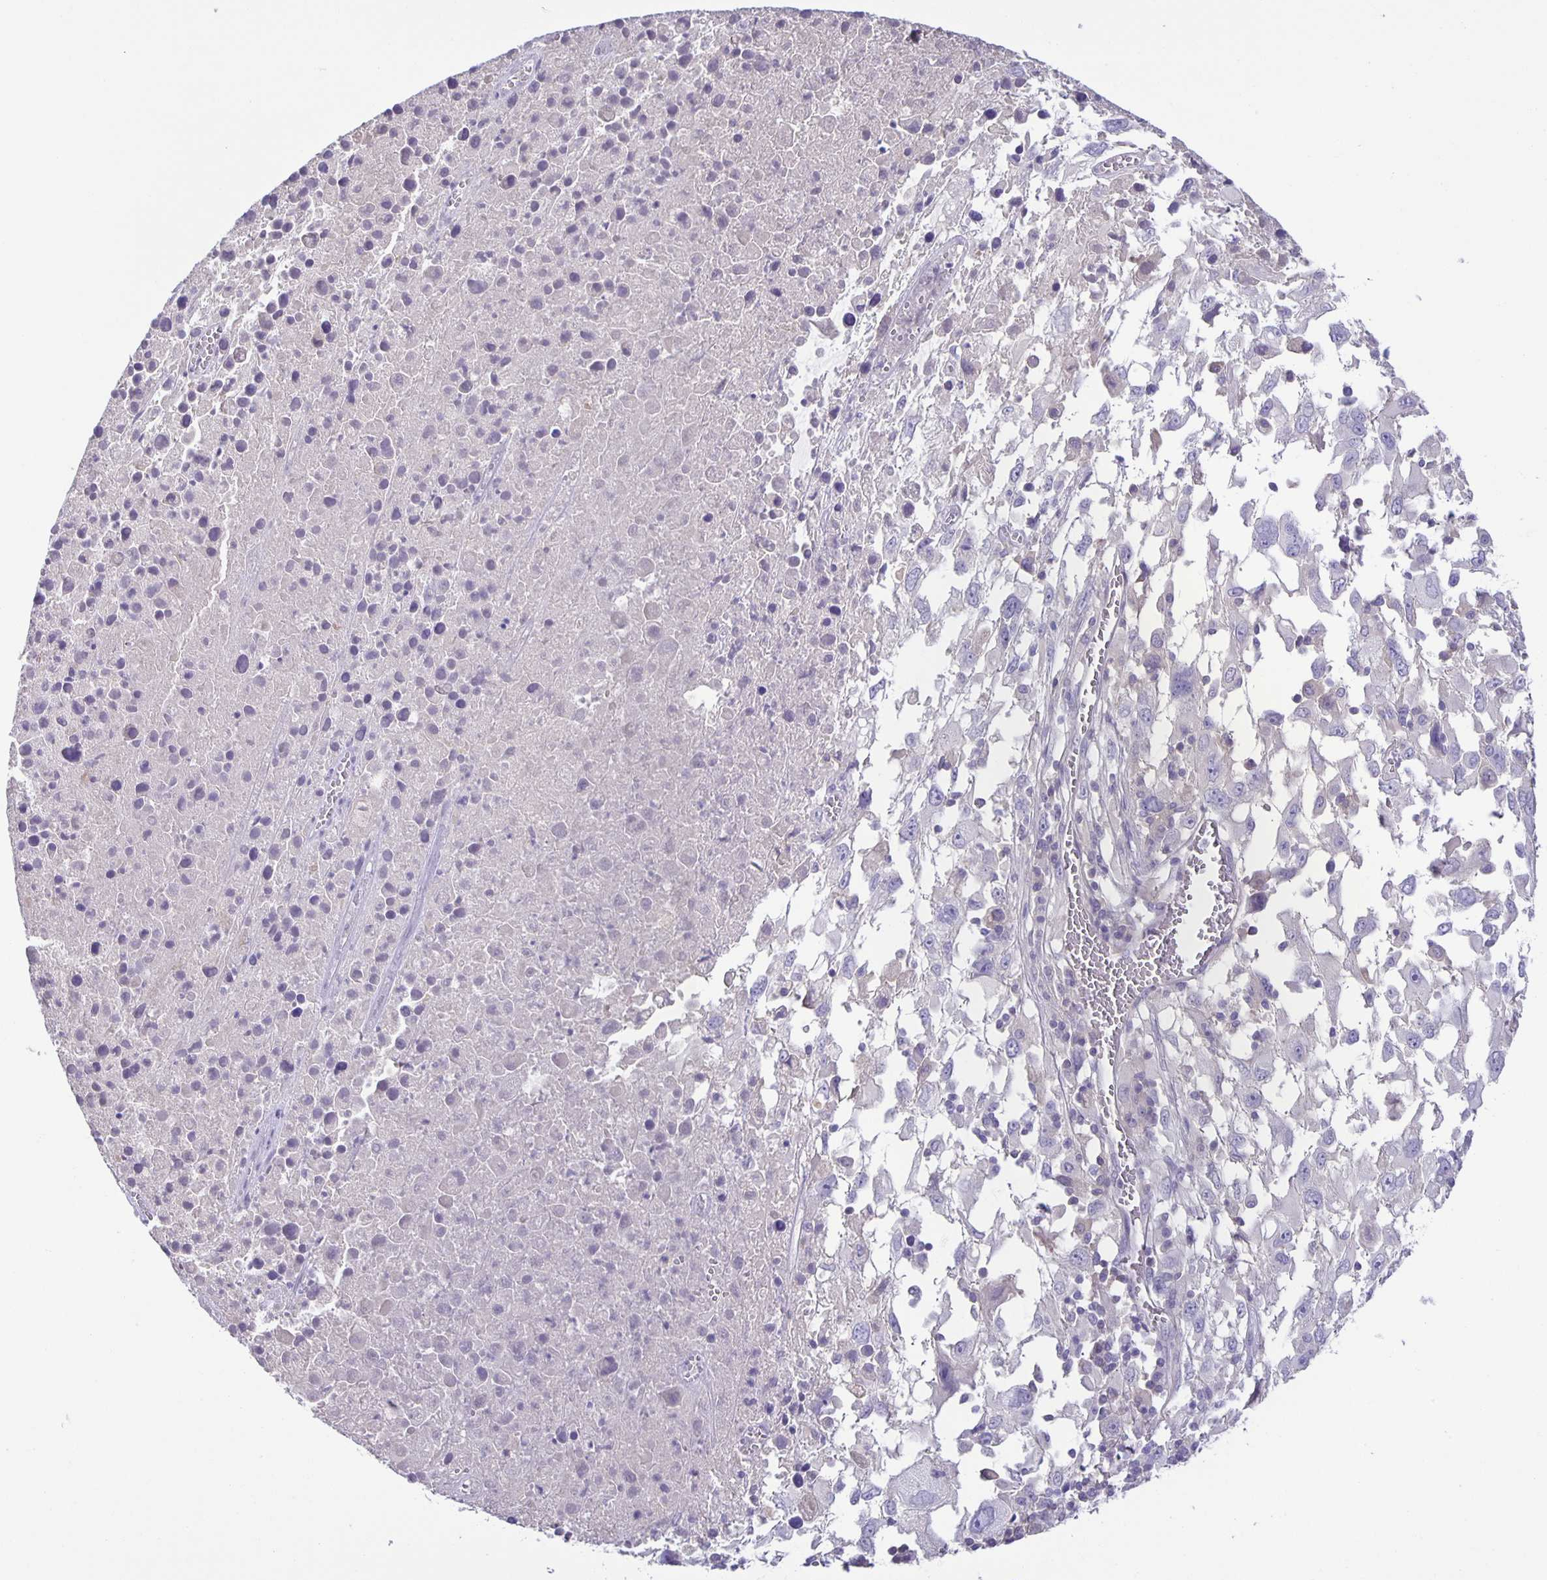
{"staining": {"intensity": "negative", "quantity": "none", "location": "none"}, "tissue": "melanoma", "cell_type": "Tumor cells", "image_type": "cancer", "snomed": [{"axis": "morphology", "description": "Malignant melanoma, Metastatic site"}, {"axis": "topography", "description": "Soft tissue"}], "caption": "Immunohistochemistry image of human malignant melanoma (metastatic site) stained for a protein (brown), which exhibits no staining in tumor cells.", "gene": "PTPN3", "patient": {"sex": "male", "age": 50}}